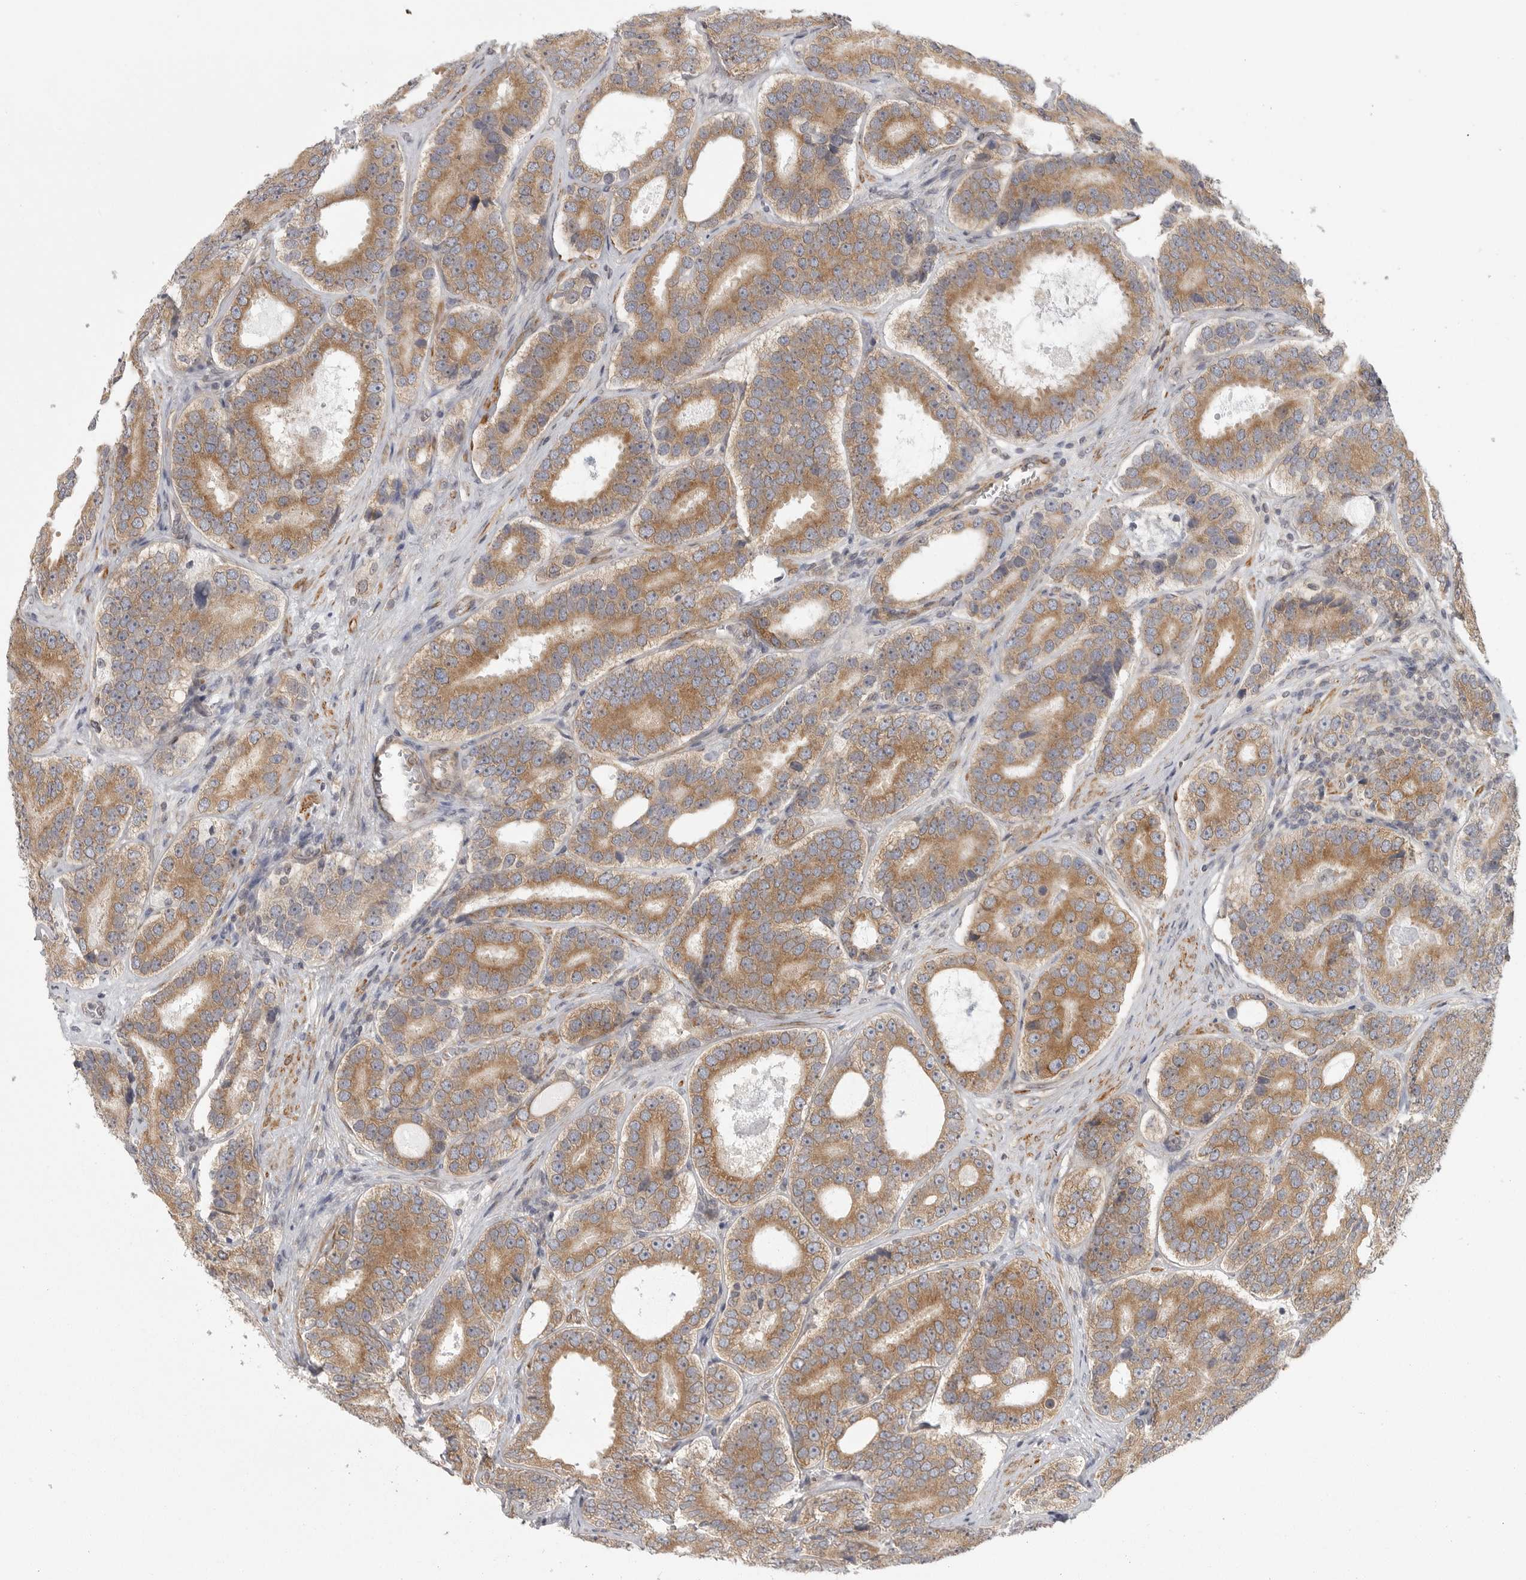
{"staining": {"intensity": "moderate", "quantity": ">75%", "location": "cytoplasmic/membranous"}, "tissue": "prostate cancer", "cell_type": "Tumor cells", "image_type": "cancer", "snomed": [{"axis": "morphology", "description": "Adenocarcinoma, High grade"}, {"axis": "topography", "description": "Prostate"}], "caption": "This is an image of IHC staining of prostate cancer (high-grade adenocarcinoma), which shows moderate staining in the cytoplasmic/membranous of tumor cells.", "gene": "CERS2", "patient": {"sex": "male", "age": 56}}